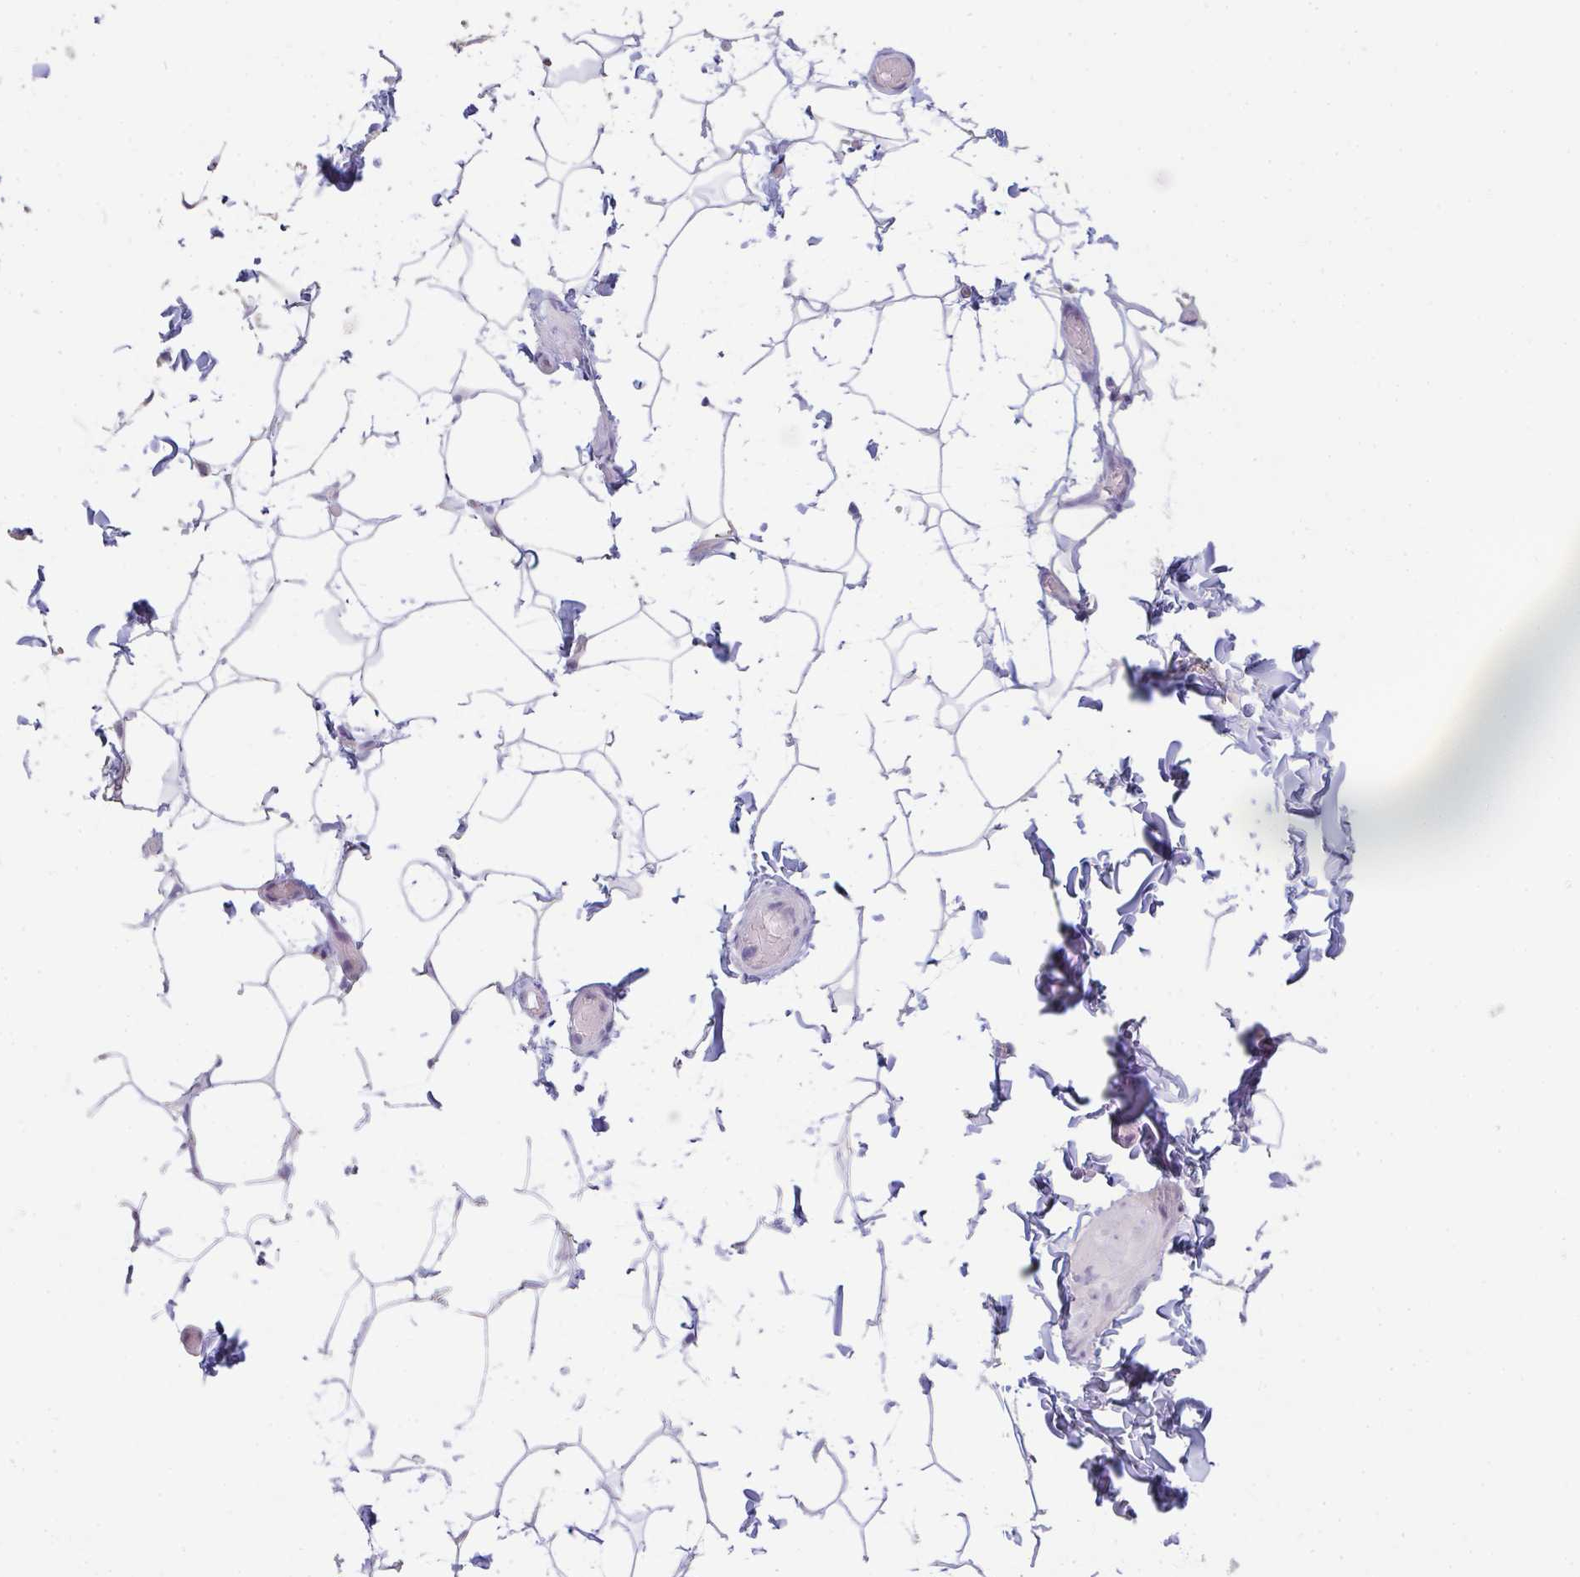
{"staining": {"intensity": "negative", "quantity": "none", "location": "none"}, "tissue": "adipose tissue", "cell_type": "Adipocytes", "image_type": "normal", "snomed": [{"axis": "morphology", "description": "Normal tissue, NOS"}, {"axis": "topography", "description": "Soft tissue"}, {"axis": "topography", "description": "Adipose tissue"}, {"axis": "topography", "description": "Vascular tissue"}, {"axis": "topography", "description": "Peripheral nerve tissue"}], "caption": "The histopathology image reveals no staining of adipocytes in normal adipose tissue.", "gene": "C1QTNF8", "patient": {"sex": "male", "age": 29}}